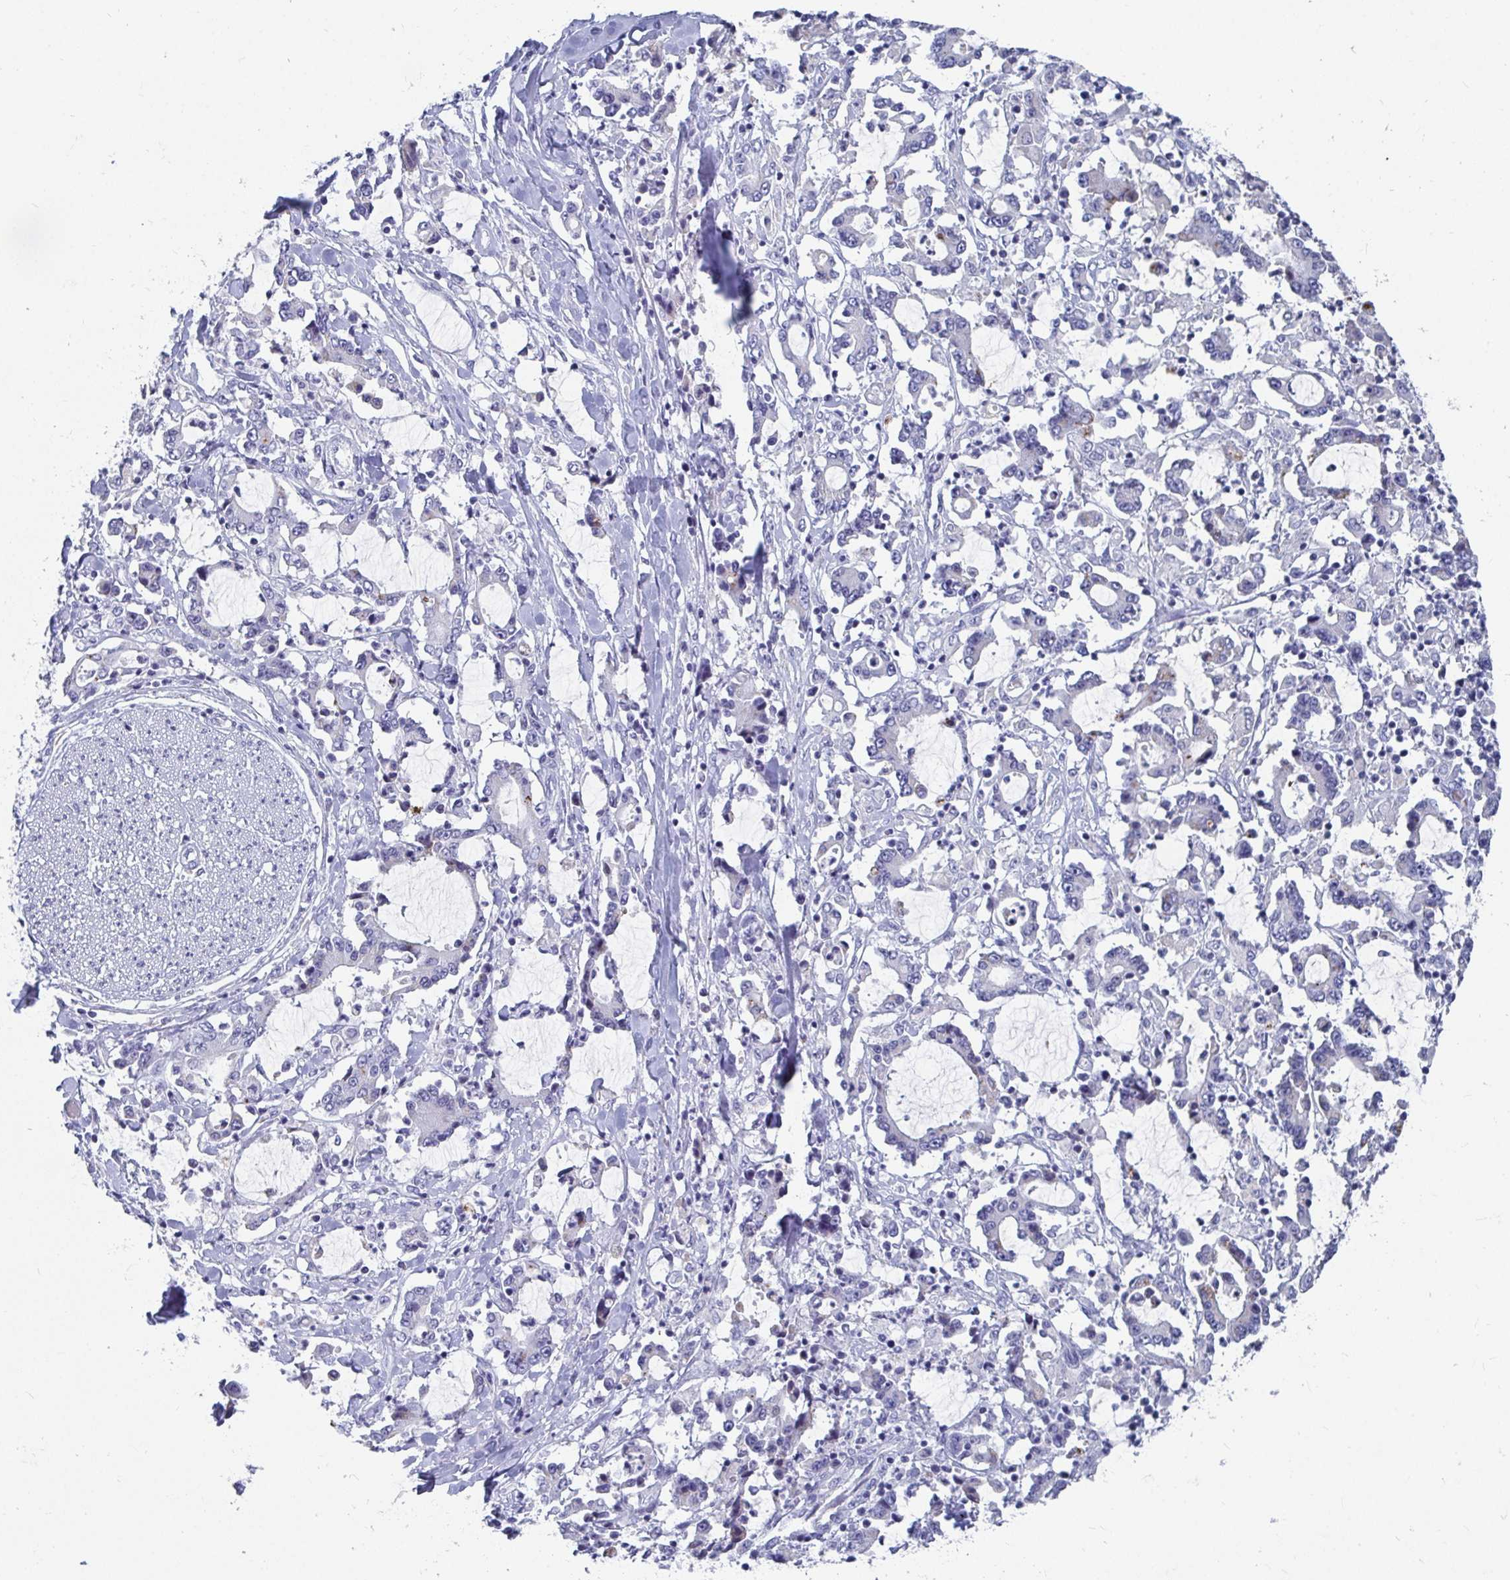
{"staining": {"intensity": "negative", "quantity": "none", "location": "none"}, "tissue": "stomach cancer", "cell_type": "Tumor cells", "image_type": "cancer", "snomed": [{"axis": "morphology", "description": "Adenocarcinoma, NOS"}, {"axis": "topography", "description": "Stomach, upper"}], "caption": "IHC photomicrograph of neoplastic tissue: adenocarcinoma (stomach) stained with DAB (3,3'-diaminobenzidine) reveals no significant protein expression in tumor cells.", "gene": "ZFP82", "patient": {"sex": "male", "age": 68}}